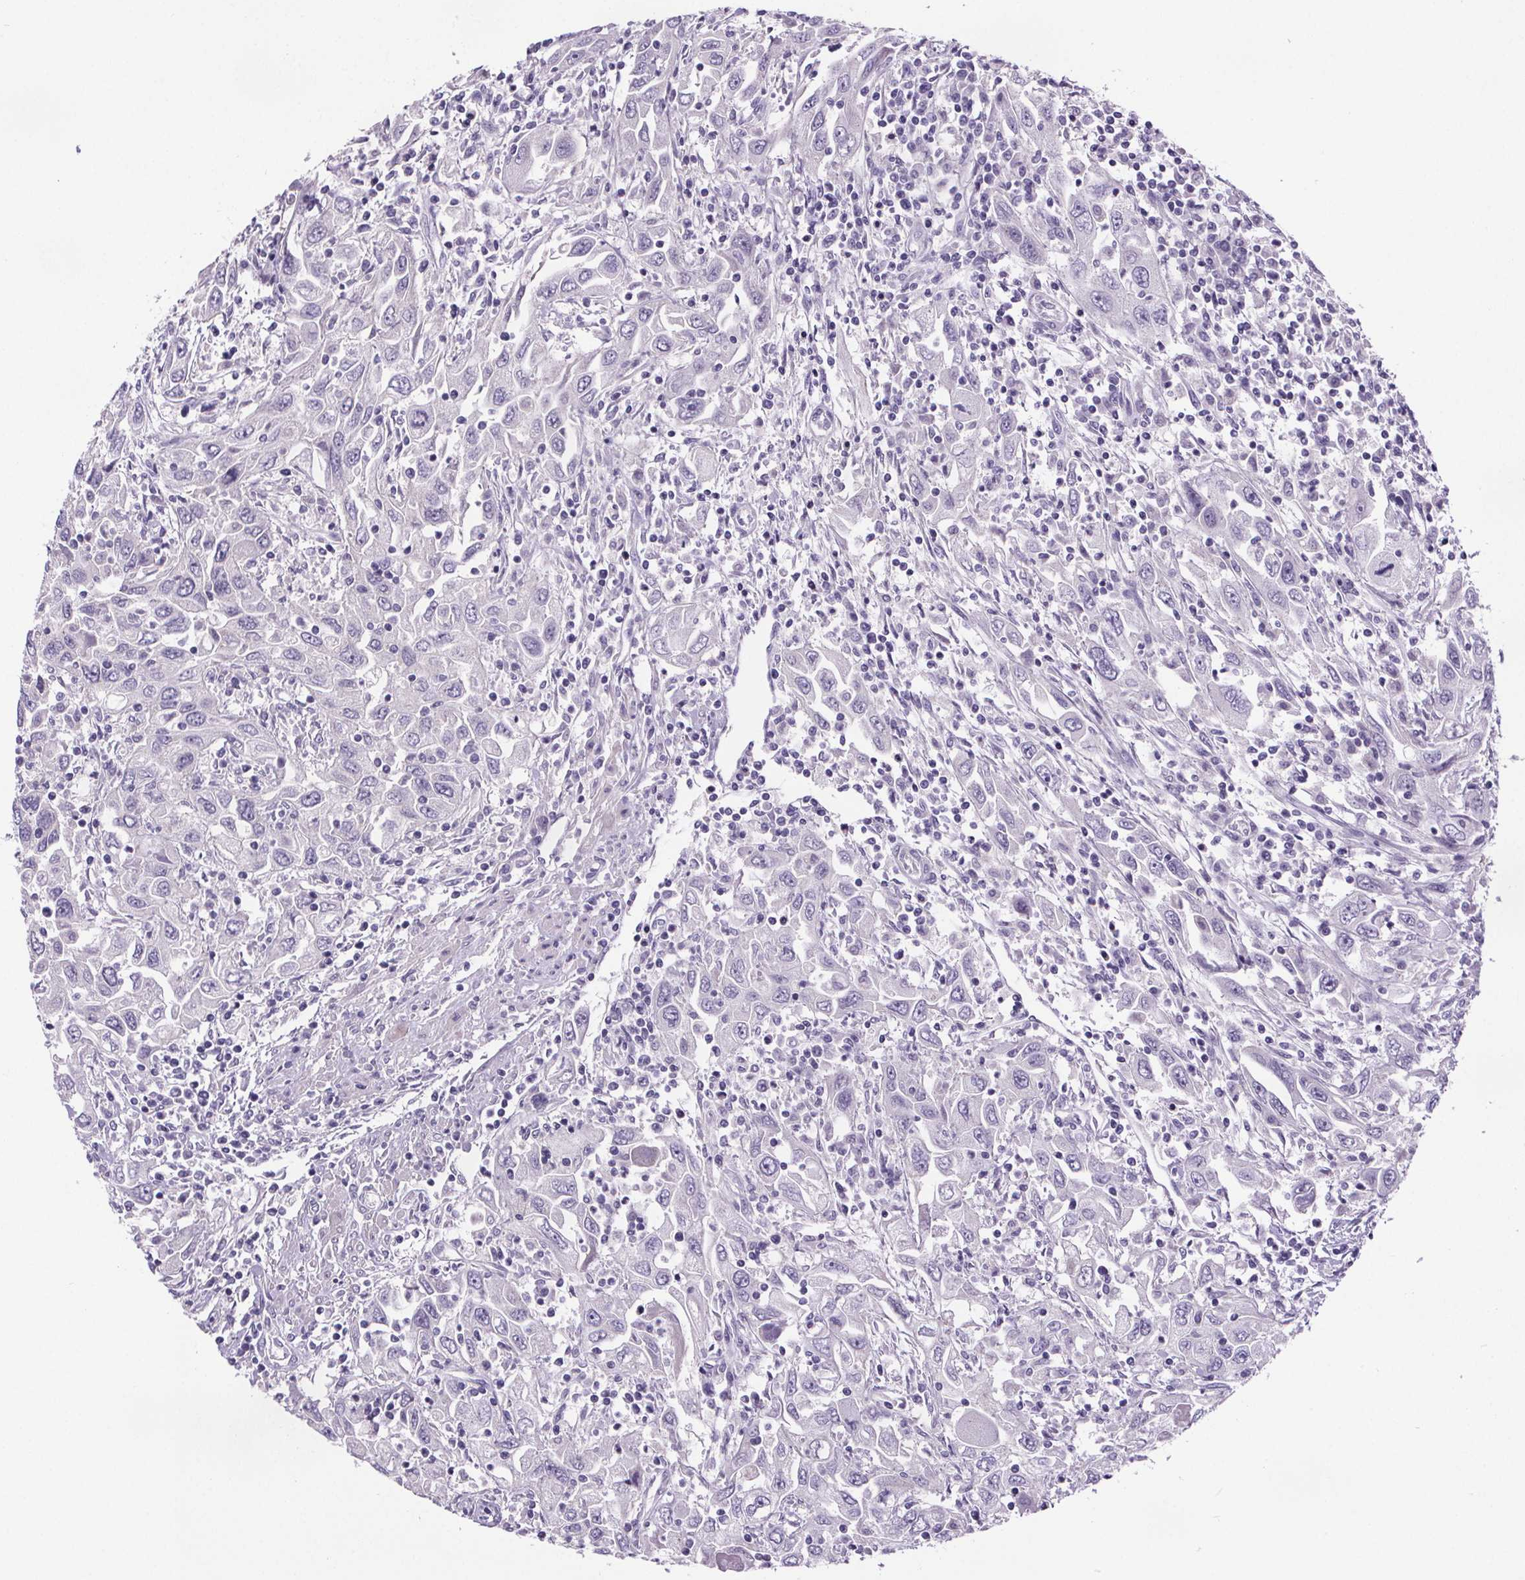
{"staining": {"intensity": "negative", "quantity": "none", "location": "none"}, "tissue": "urothelial cancer", "cell_type": "Tumor cells", "image_type": "cancer", "snomed": [{"axis": "morphology", "description": "Urothelial carcinoma, High grade"}, {"axis": "topography", "description": "Urinary bladder"}], "caption": "Immunohistochemistry of urothelial cancer exhibits no staining in tumor cells. (DAB (3,3'-diaminobenzidine) IHC visualized using brightfield microscopy, high magnification).", "gene": "CUBN", "patient": {"sex": "male", "age": 76}}